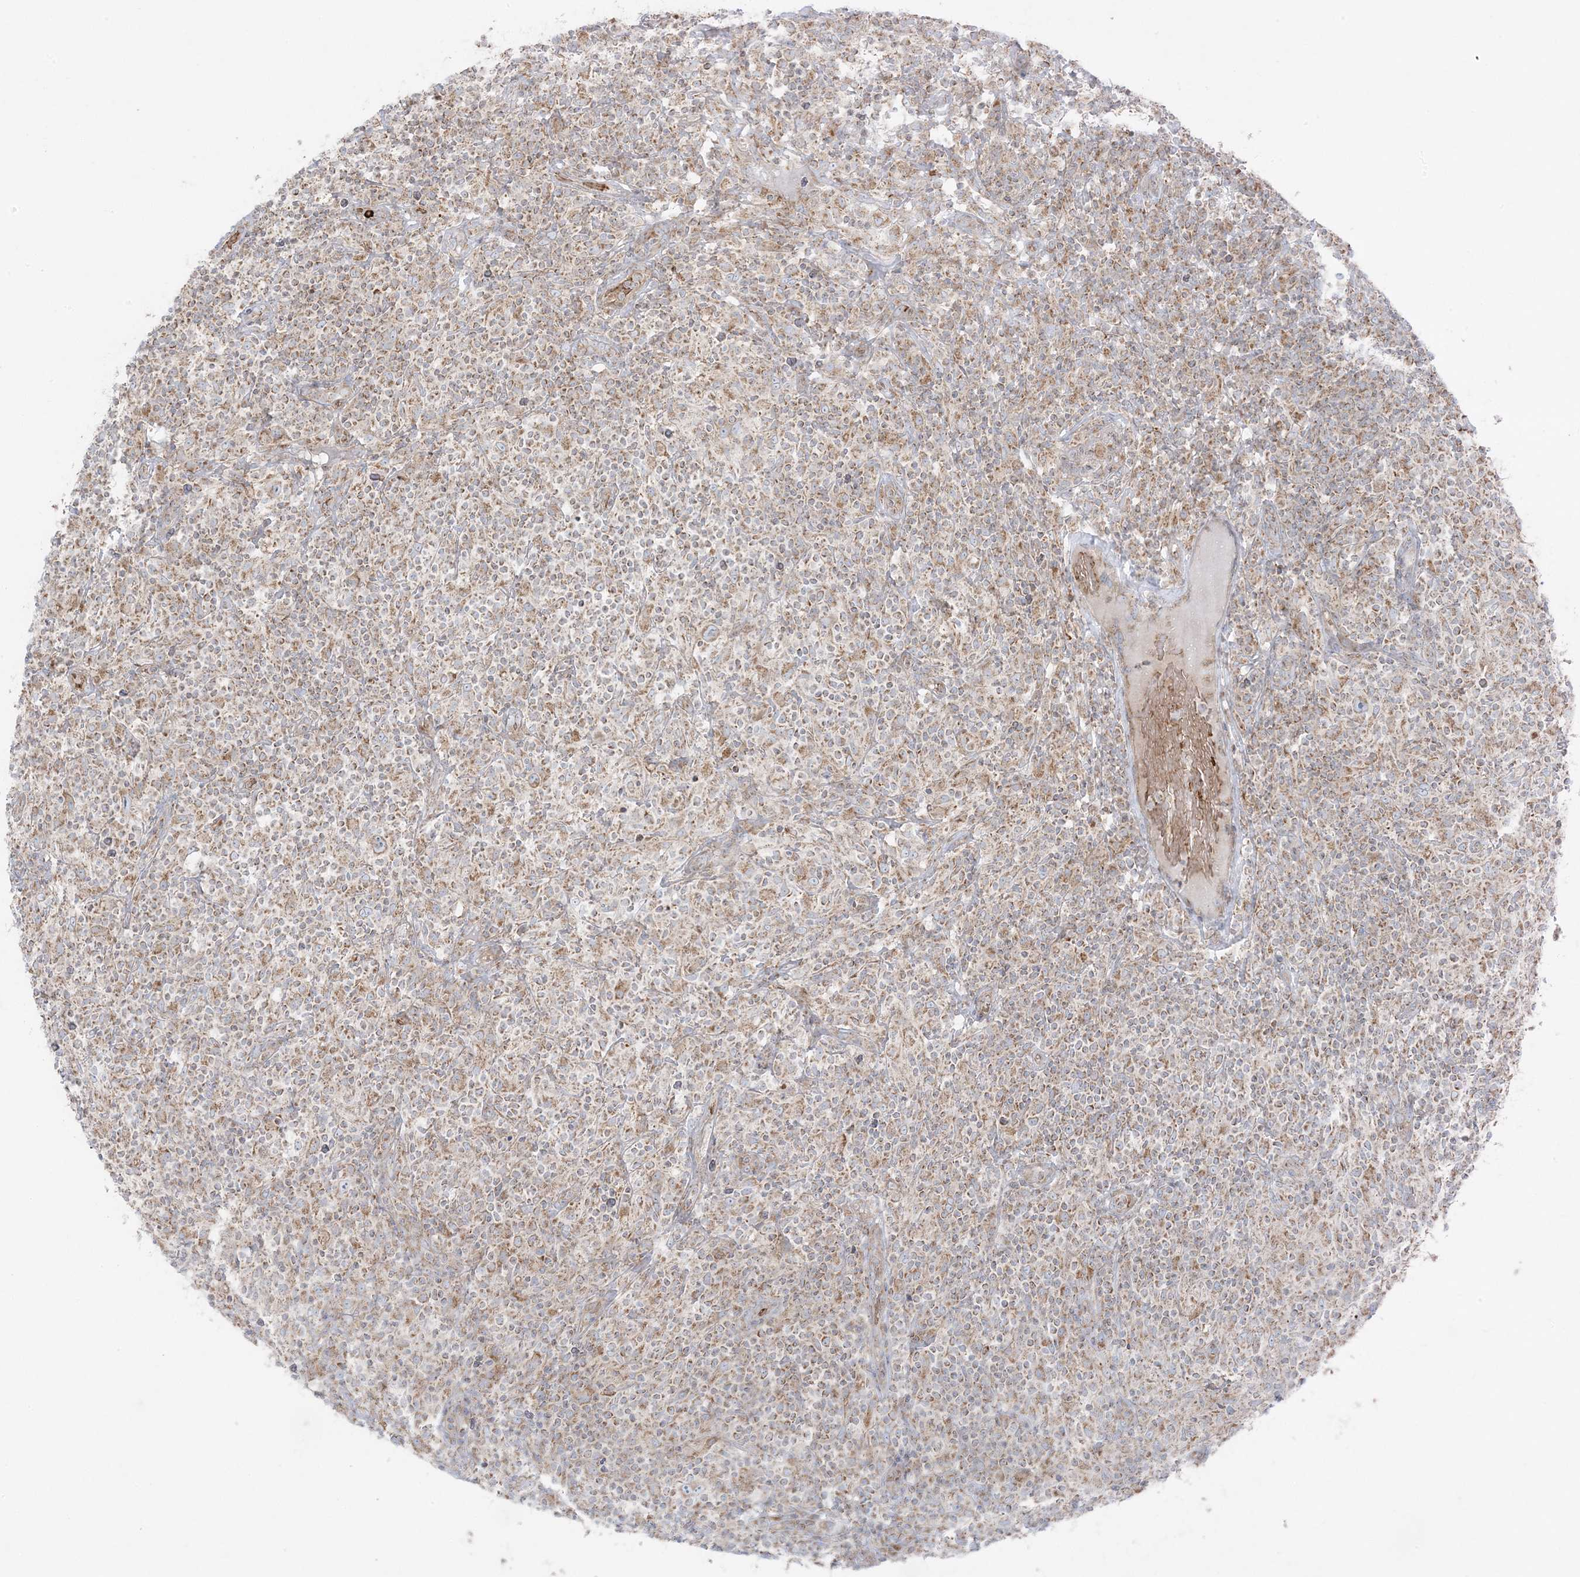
{"staining": {"intensity": "weak", "quantity": ">75%", "location": "cytoplasmic/membranous"}, "tissue": "lymphoma", "cell_type": "Tumor cells", "image_type": "cancer", "snomed": [{"axis": "morphology", "description": "Hodgkin's disease, NOS"}, {"axis": "topography", "description": "Lymph node"}], "caption": "Weak cytoplasmic/membranous expression is identified in approximately >75% of tumor cells in Hodgkin's disease. (DAB IHC with brightfield microscopy, high magnification).", "gene": "PIK3R4", "patient": {"sex": "male", "age": 70}}